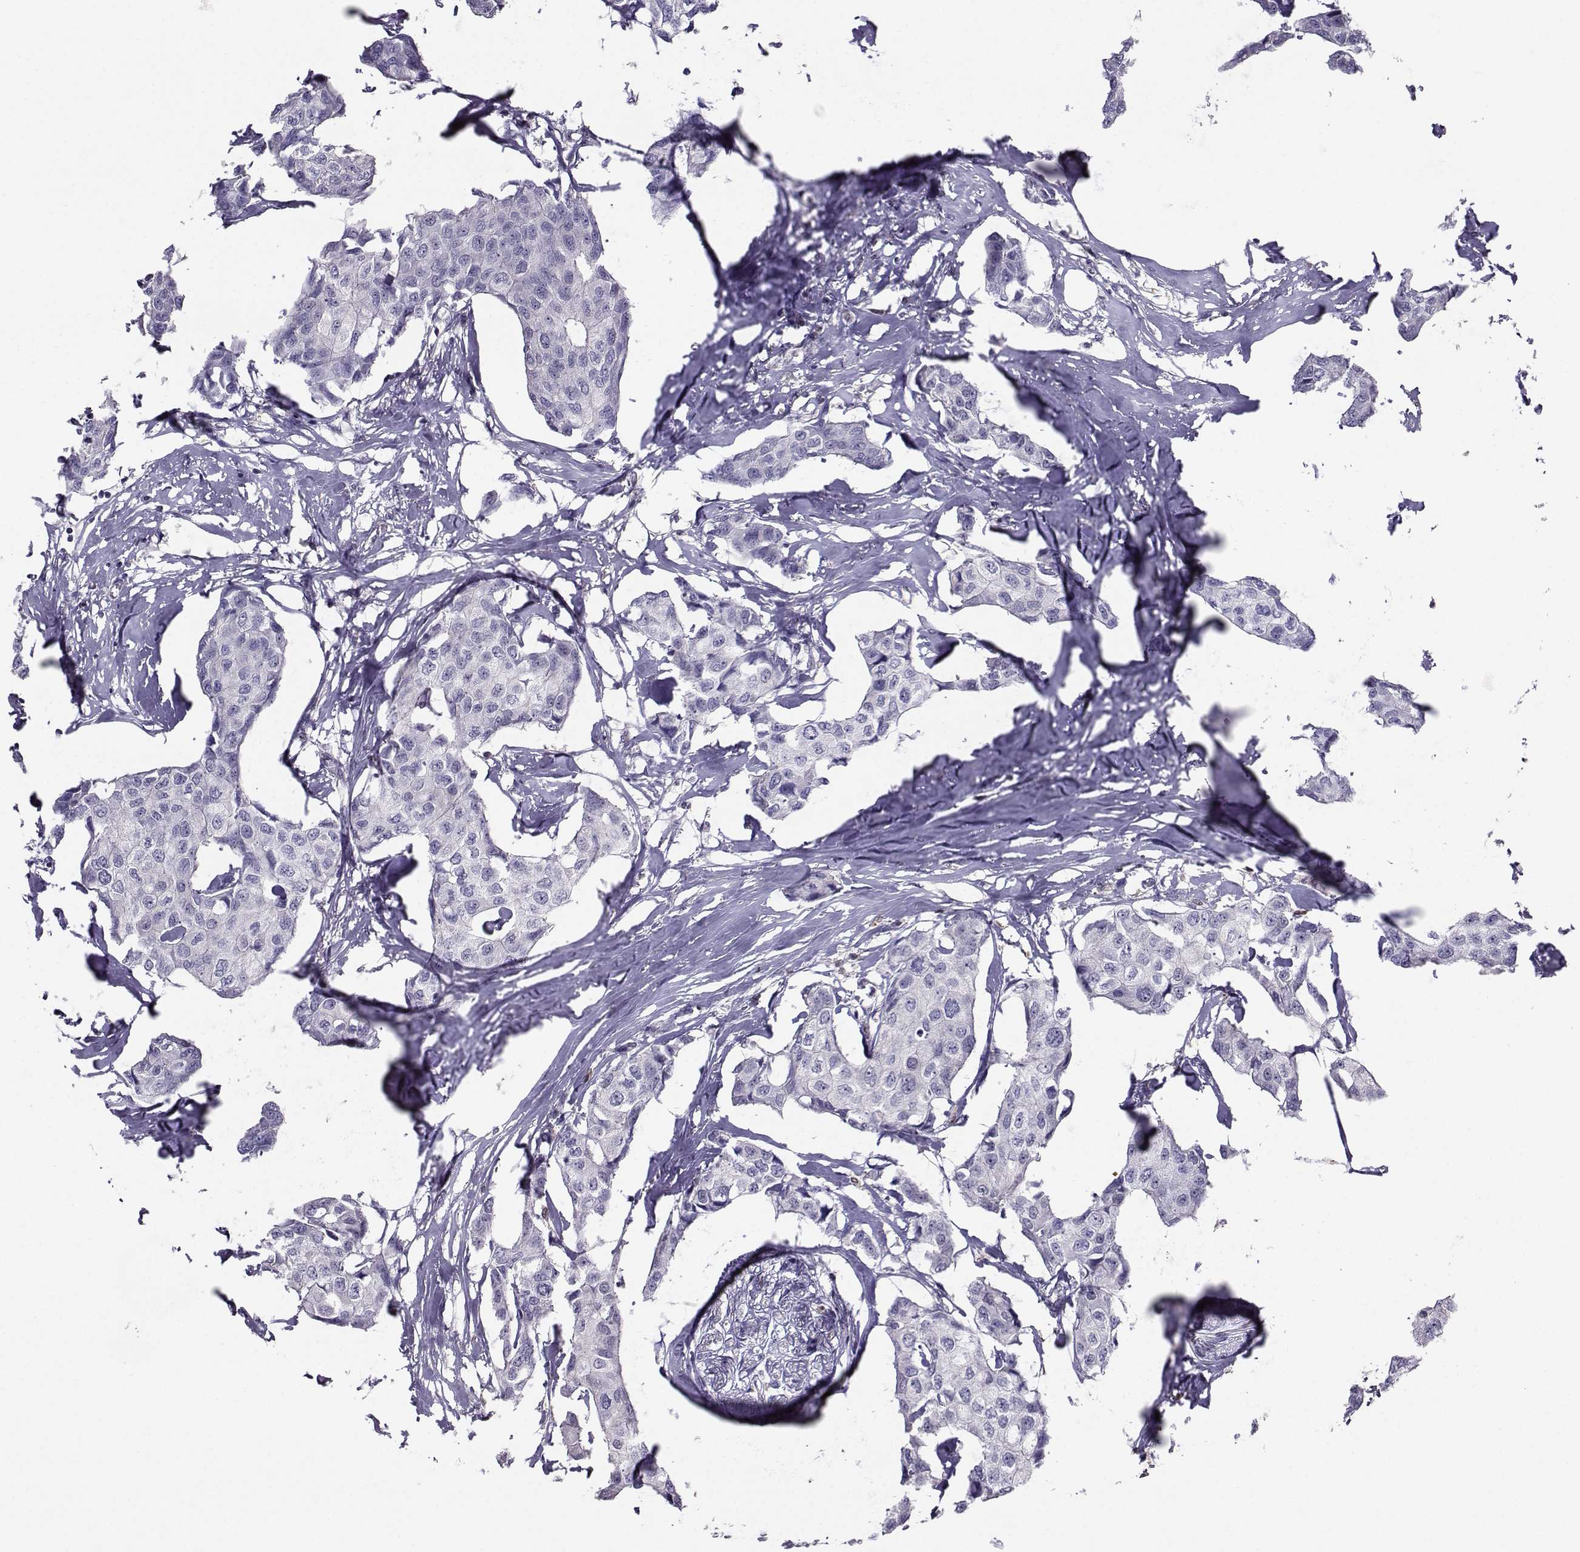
{"staining": {"intensity": "negative", "quantity": "none", "location": "none"}, "tissue": "breast cancer", "cell_type": "Tumor cells", "image_type": "cancer", "snomed": [{"axis": "morphology", "description": "Duct carcinoma"}, {"axis": "topography", "description": "Breast"}], "caption": "DAB immunohistochemical staining of human breast cancer demonstrates no significant expression in tumor cells. Brightfield microscopy of IHC stained with DAB (brown) and hematoxylin (blue), captured at high magnification.", "gene": "PGK1", "patient": {"sex": "female", "age": 80}}